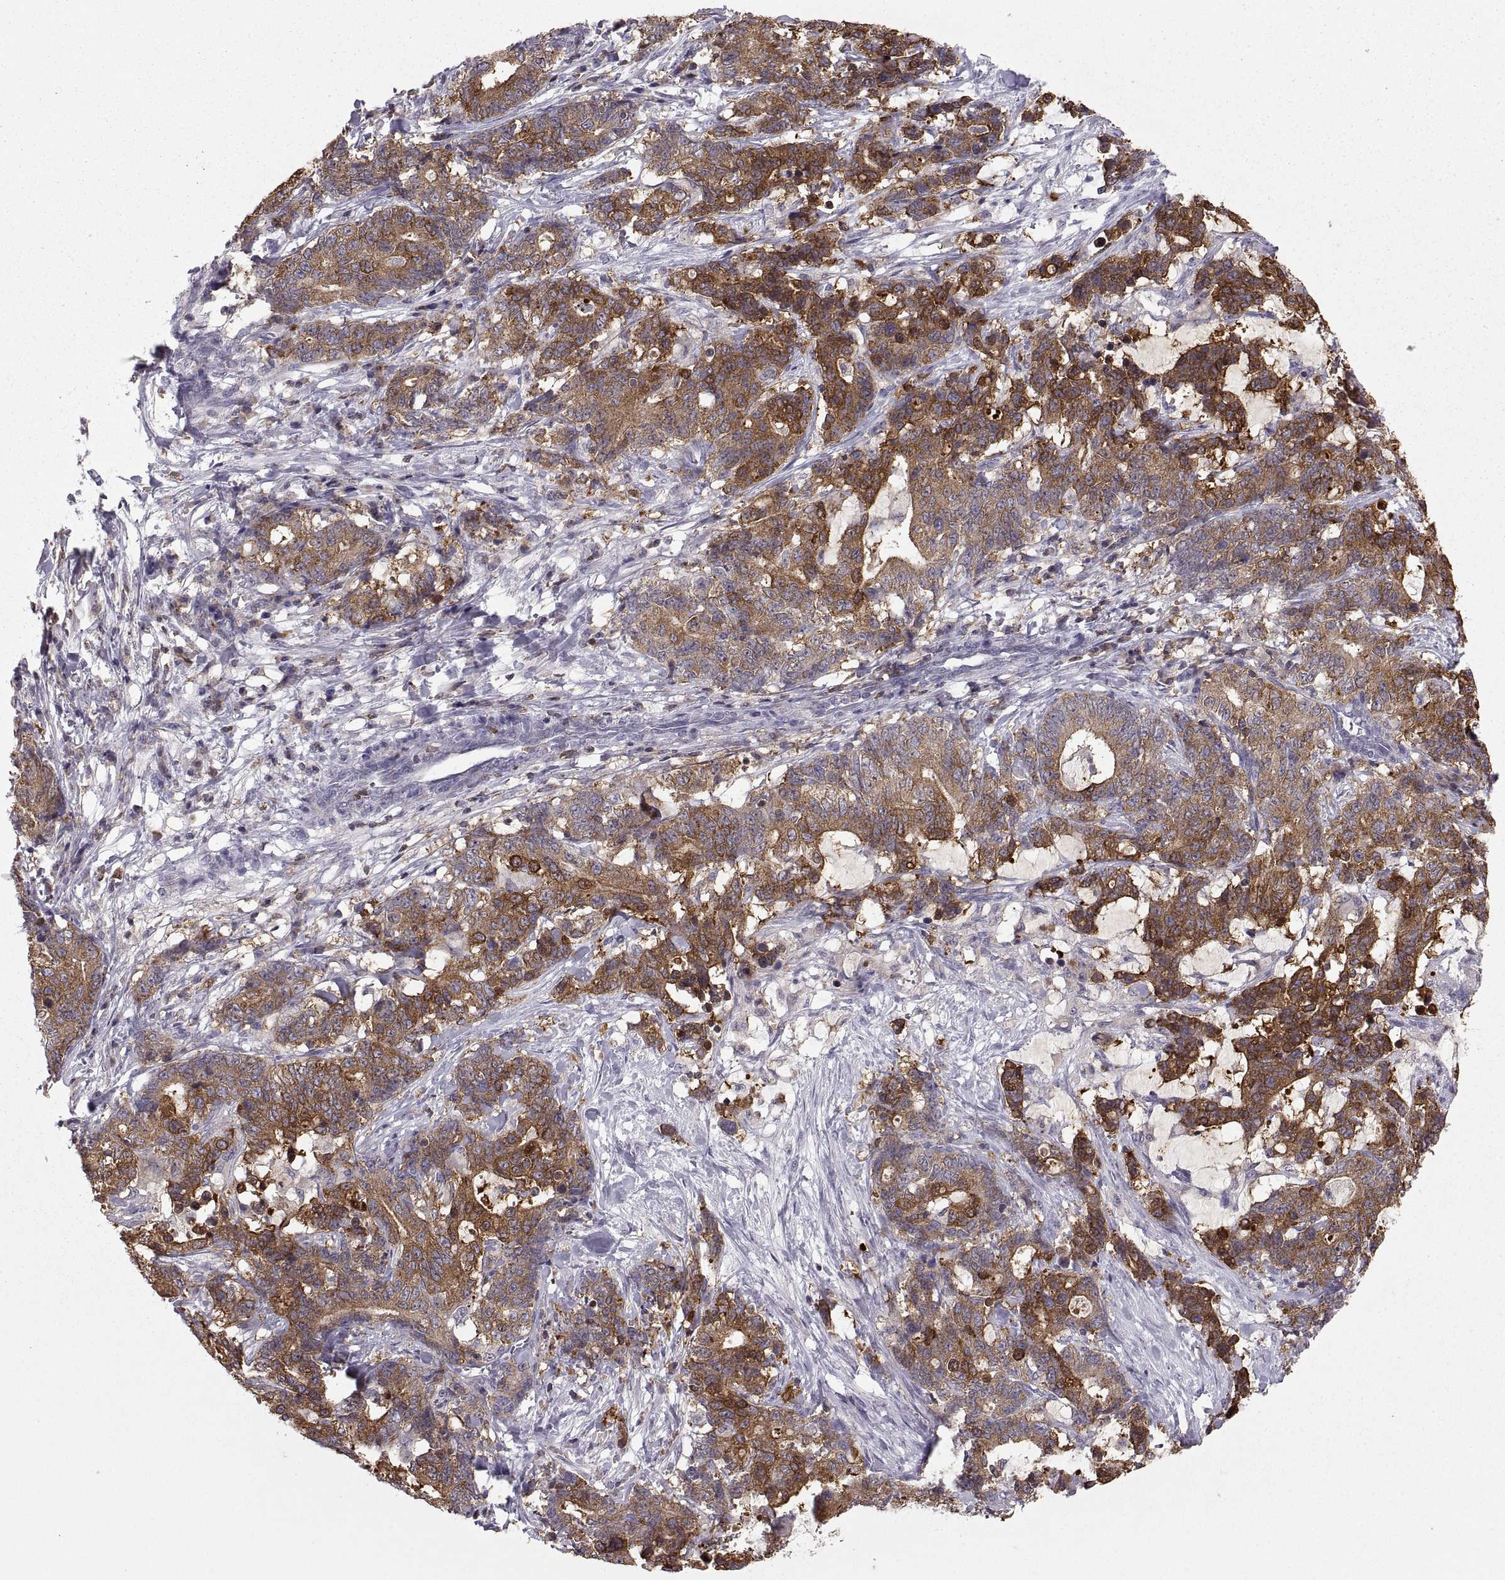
{"staining": {"intensity": "strong", "quantity": "25%-75%", "location": "cytoplasmic/membranous"}, "tissue": "stomach cancer", "cell_type": "Tumor cells", "image_type": "cancer", "snomed": [{"axis": "morphology", "description": "Normal tissue, NOS"}, {"axis": "morphology", "description": "Adenocarcinoma, NOS"}, {"axis": "topography", "description": "Stomach"}], "caption": "DAB immunohistochemical staining of human stomach cancer (adenocarcinoma) reveals strong cytoplasmic/membranous protein staining in about 25%-75% of tumor cells.", "gene": "EZR", "patient": {"sex": "female", "age": 64}}